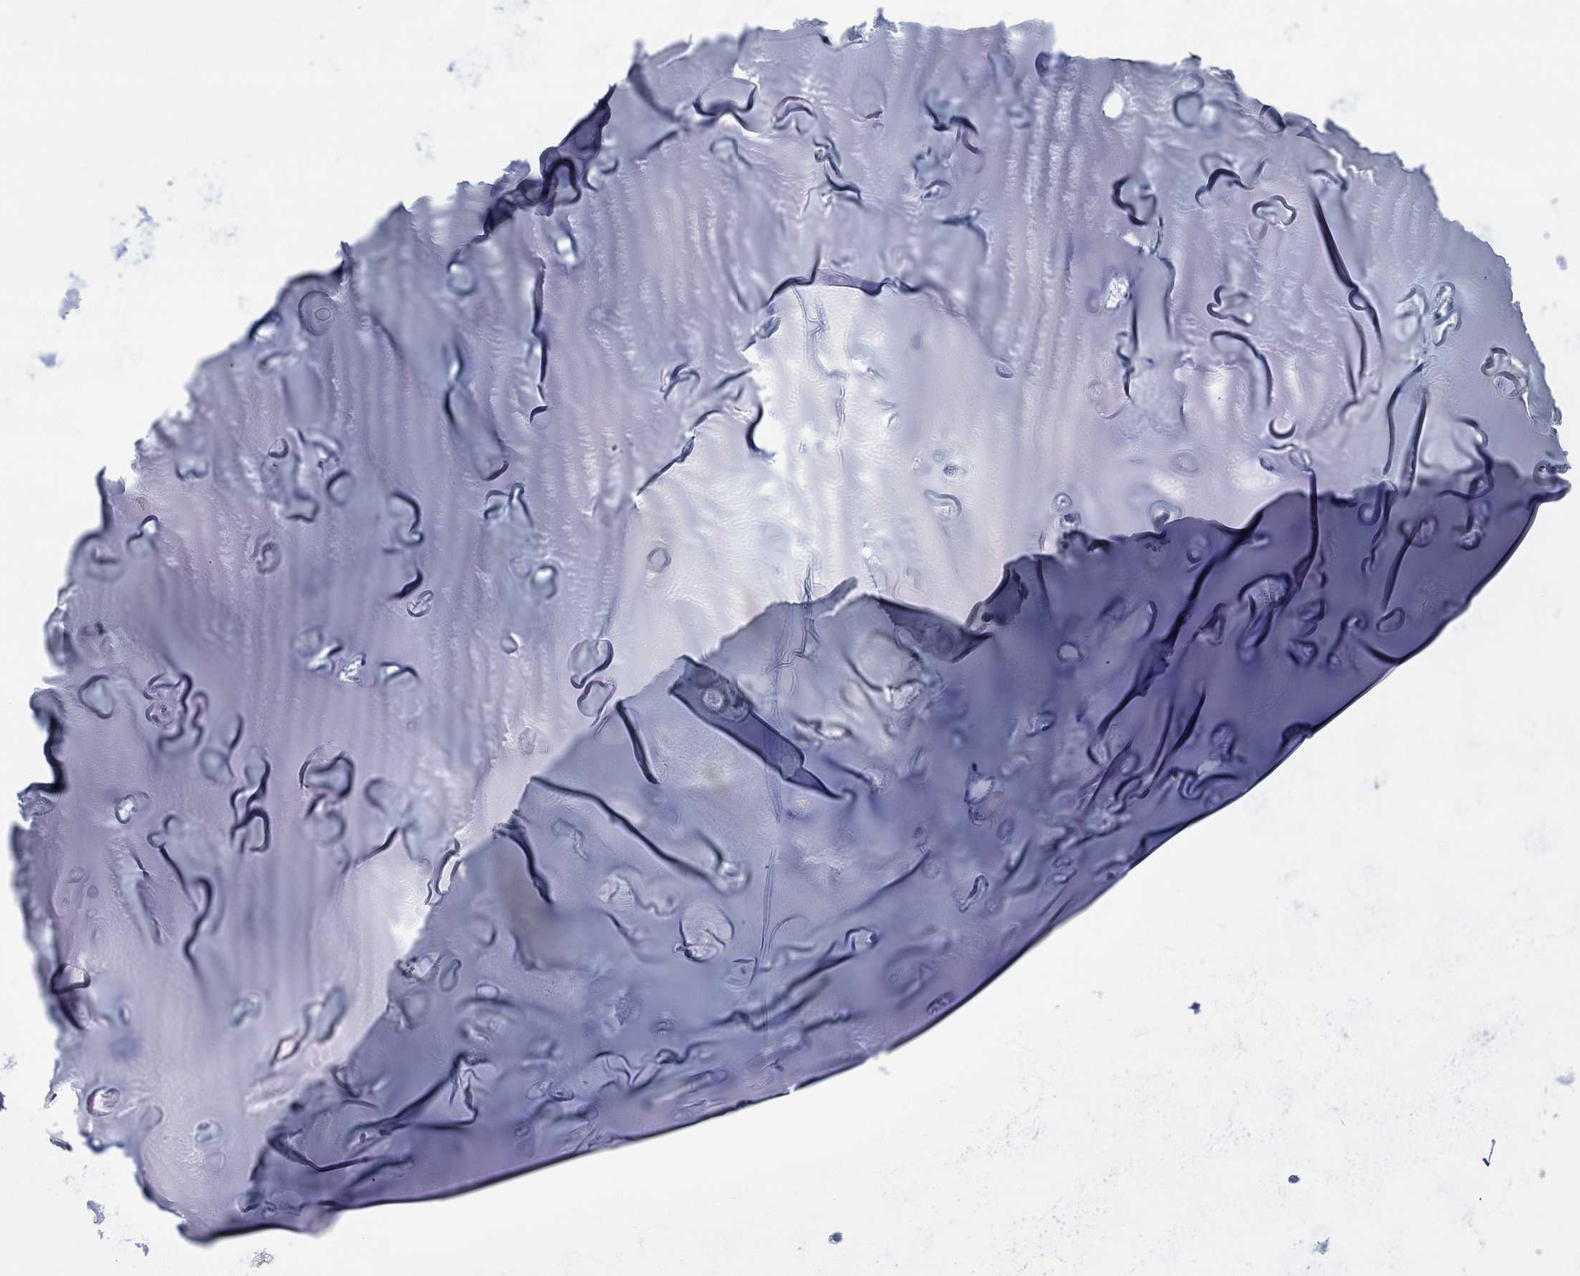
{"staining": {"intensity": "negative", "quantity": "none", "location": "none"}, "tissue": "adipose tissue", "cell_type": "Adipocytes", "image_type": "normal", "snomed": [{"axis": "morphology", "description": "Normal tissue, NOS"}, {"axis": "topography", "description": "Cartilage tissue"}], "caption": "This is an IHC micrograph of normal human adipose tissue. There is no staining in adipocytes.", "gene": "DNAL1", "patient": {"sex": "male", "age": 81}}